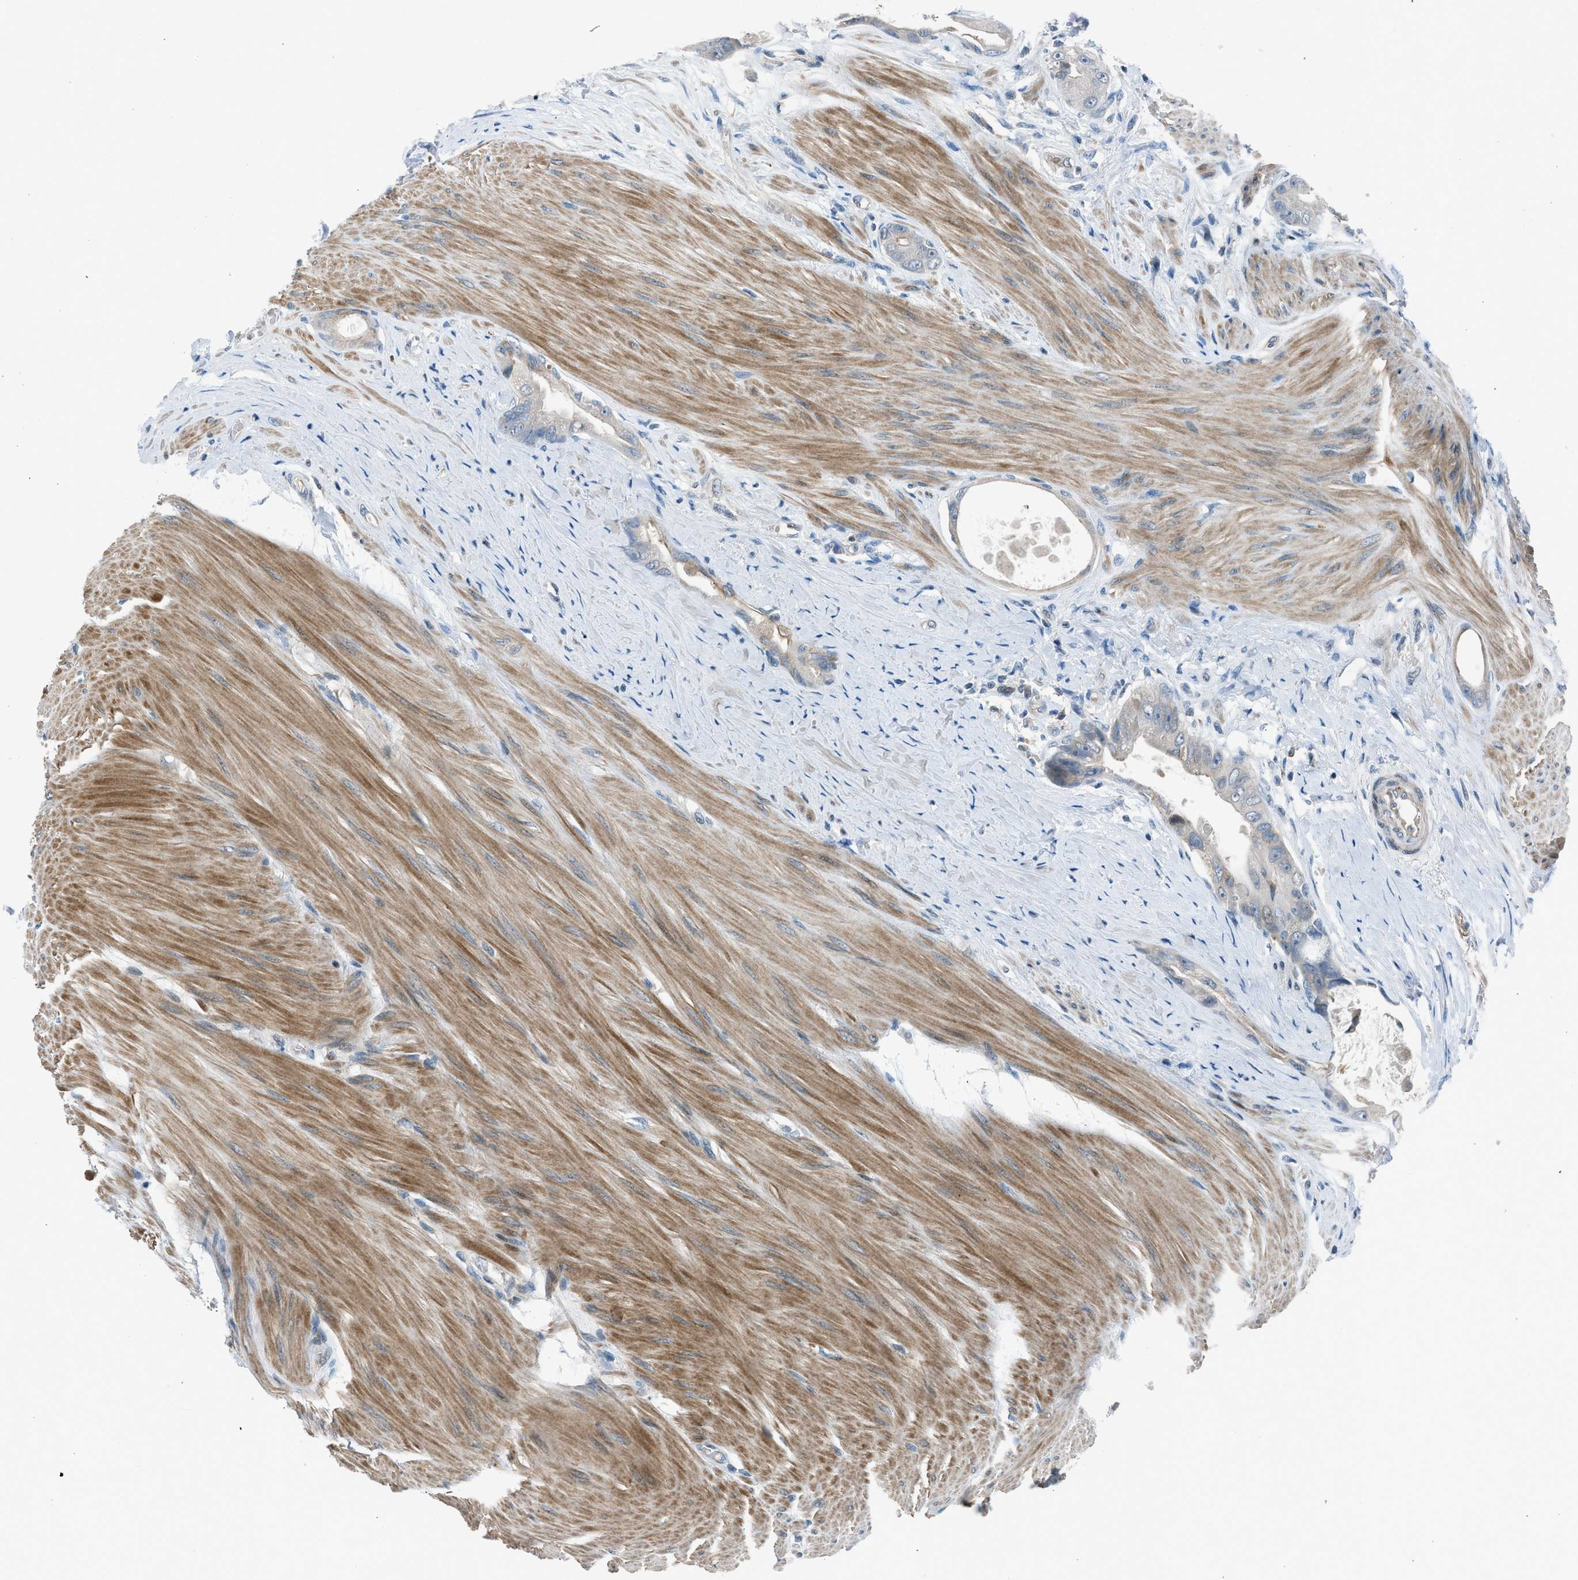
{"staining": {"intensity": "negative", "quantity": "none", "location": "none"}, "tissue": "colorectal cancer", "cell_type": "Tumor cells", "image_type": "cancer", "snomed": [{"axis": "morphology", "description": "Adenocarcinoma, NOS"}, {"axis": "topography", "description": "Rectum"}], "caption": "Tumor cells show no significant staining in colorectal cancer.", "gene": "LMLN", "patient": {"sex": "male", "age": 51}}